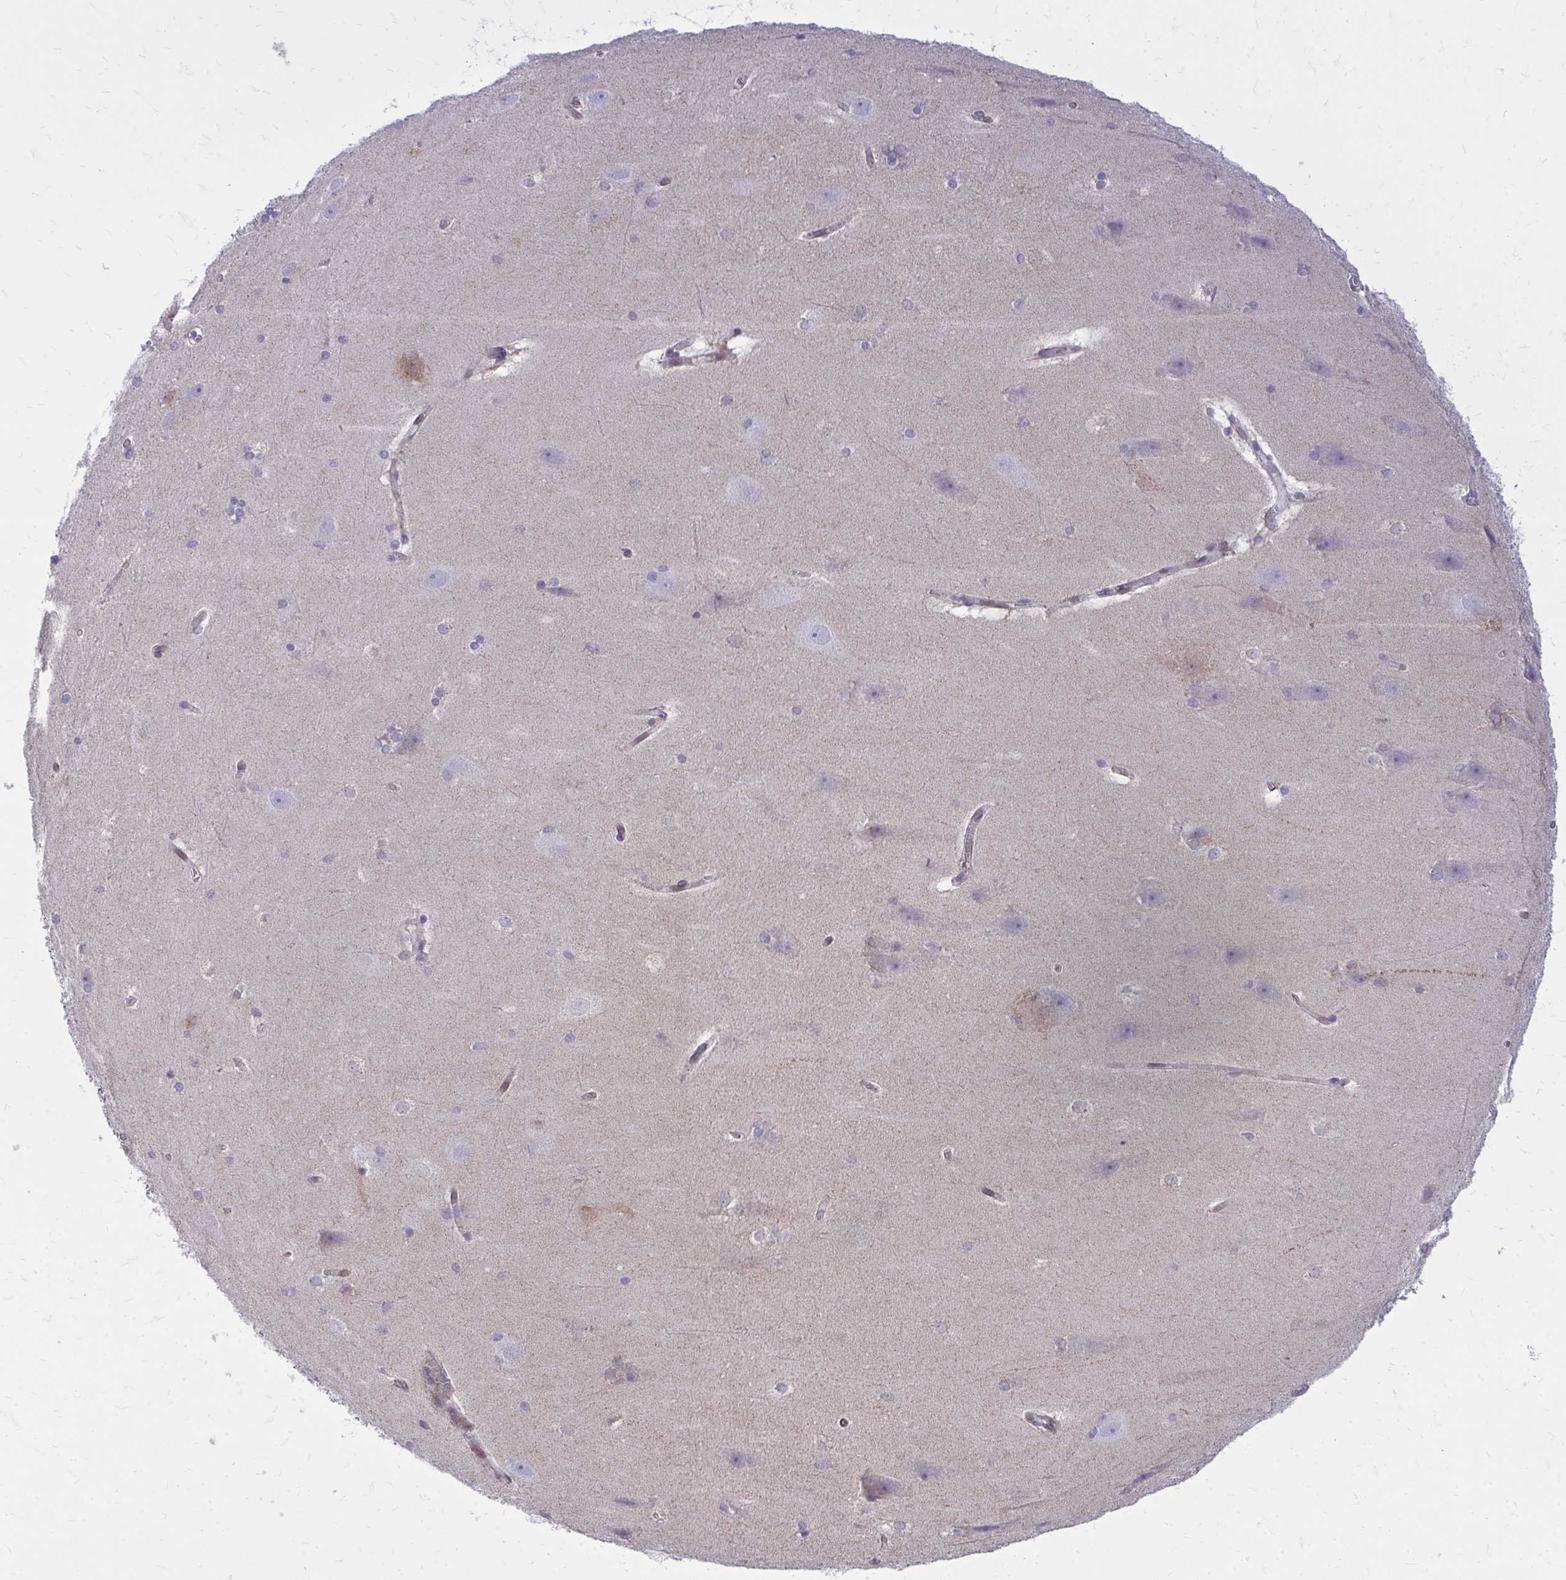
{"staining": {"intensity": "negative", "quantity": "none", "location": "none"}, "tissue": "hippocampus", "cell_type": "Glial cells", "image_type": "normal", "snomed": [{"axis": "morphology", "description": "Normal tissue, NOS"}, {"axis": "topography", "description": "Cerebral cortex"}, {"axis": "topography", "description": "Hippocampus"}], "caption": "This image is of normal hippocampus stained with immunohistochemistry (IHC) to label a protein in brown with the nuclei are counter-stained blue. There is no expression in glial cells. The staining is performed using DAB brown chromogen with nuclei counter-stained in using hematoxylin.", "gene": "RPS6KA2", "patient": {"sex": "female", "age": 19}}